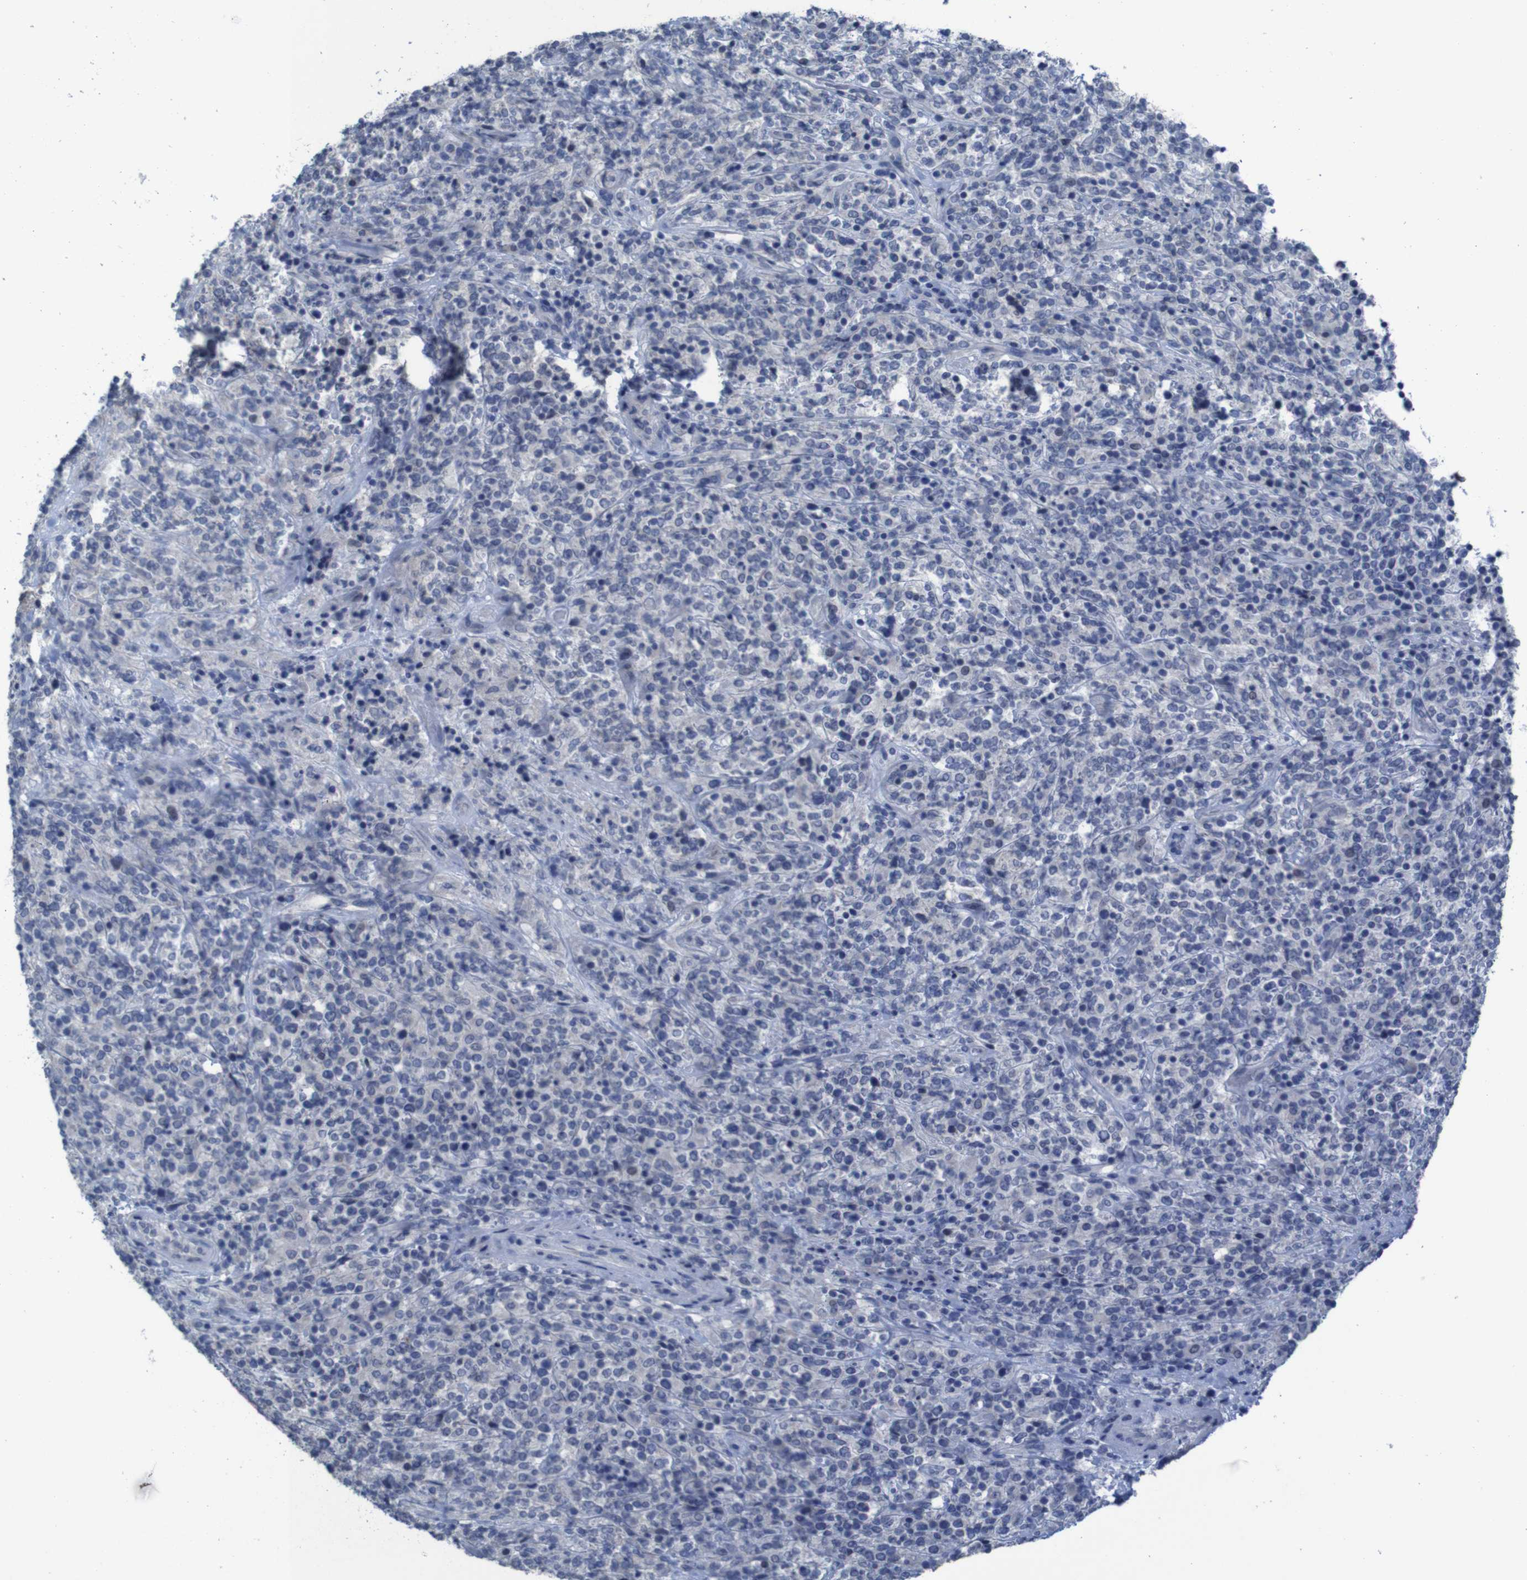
{"staining": {"intensity": "negative", "quantity": "none", "location": "none"}, "tissue": "lymphoma", "cell_type": "Tumor cells", "image_type": "cancer", "snomed": [{"axis": "morphology", "description": "Malignant lymphoma, non-Hodgkin's type, High grade"}, {"axis": "topography", "description": "Soft tissue"}], "caption": "Immunohistochemistry (IHC) image of human high-grade malignant lymphoma, non-Hodgkin's type stained for a protein (brown), which displays no staining in tumor cells.", "gene": "CLDN18", "patient": {"sex": "male", "age": 18}}